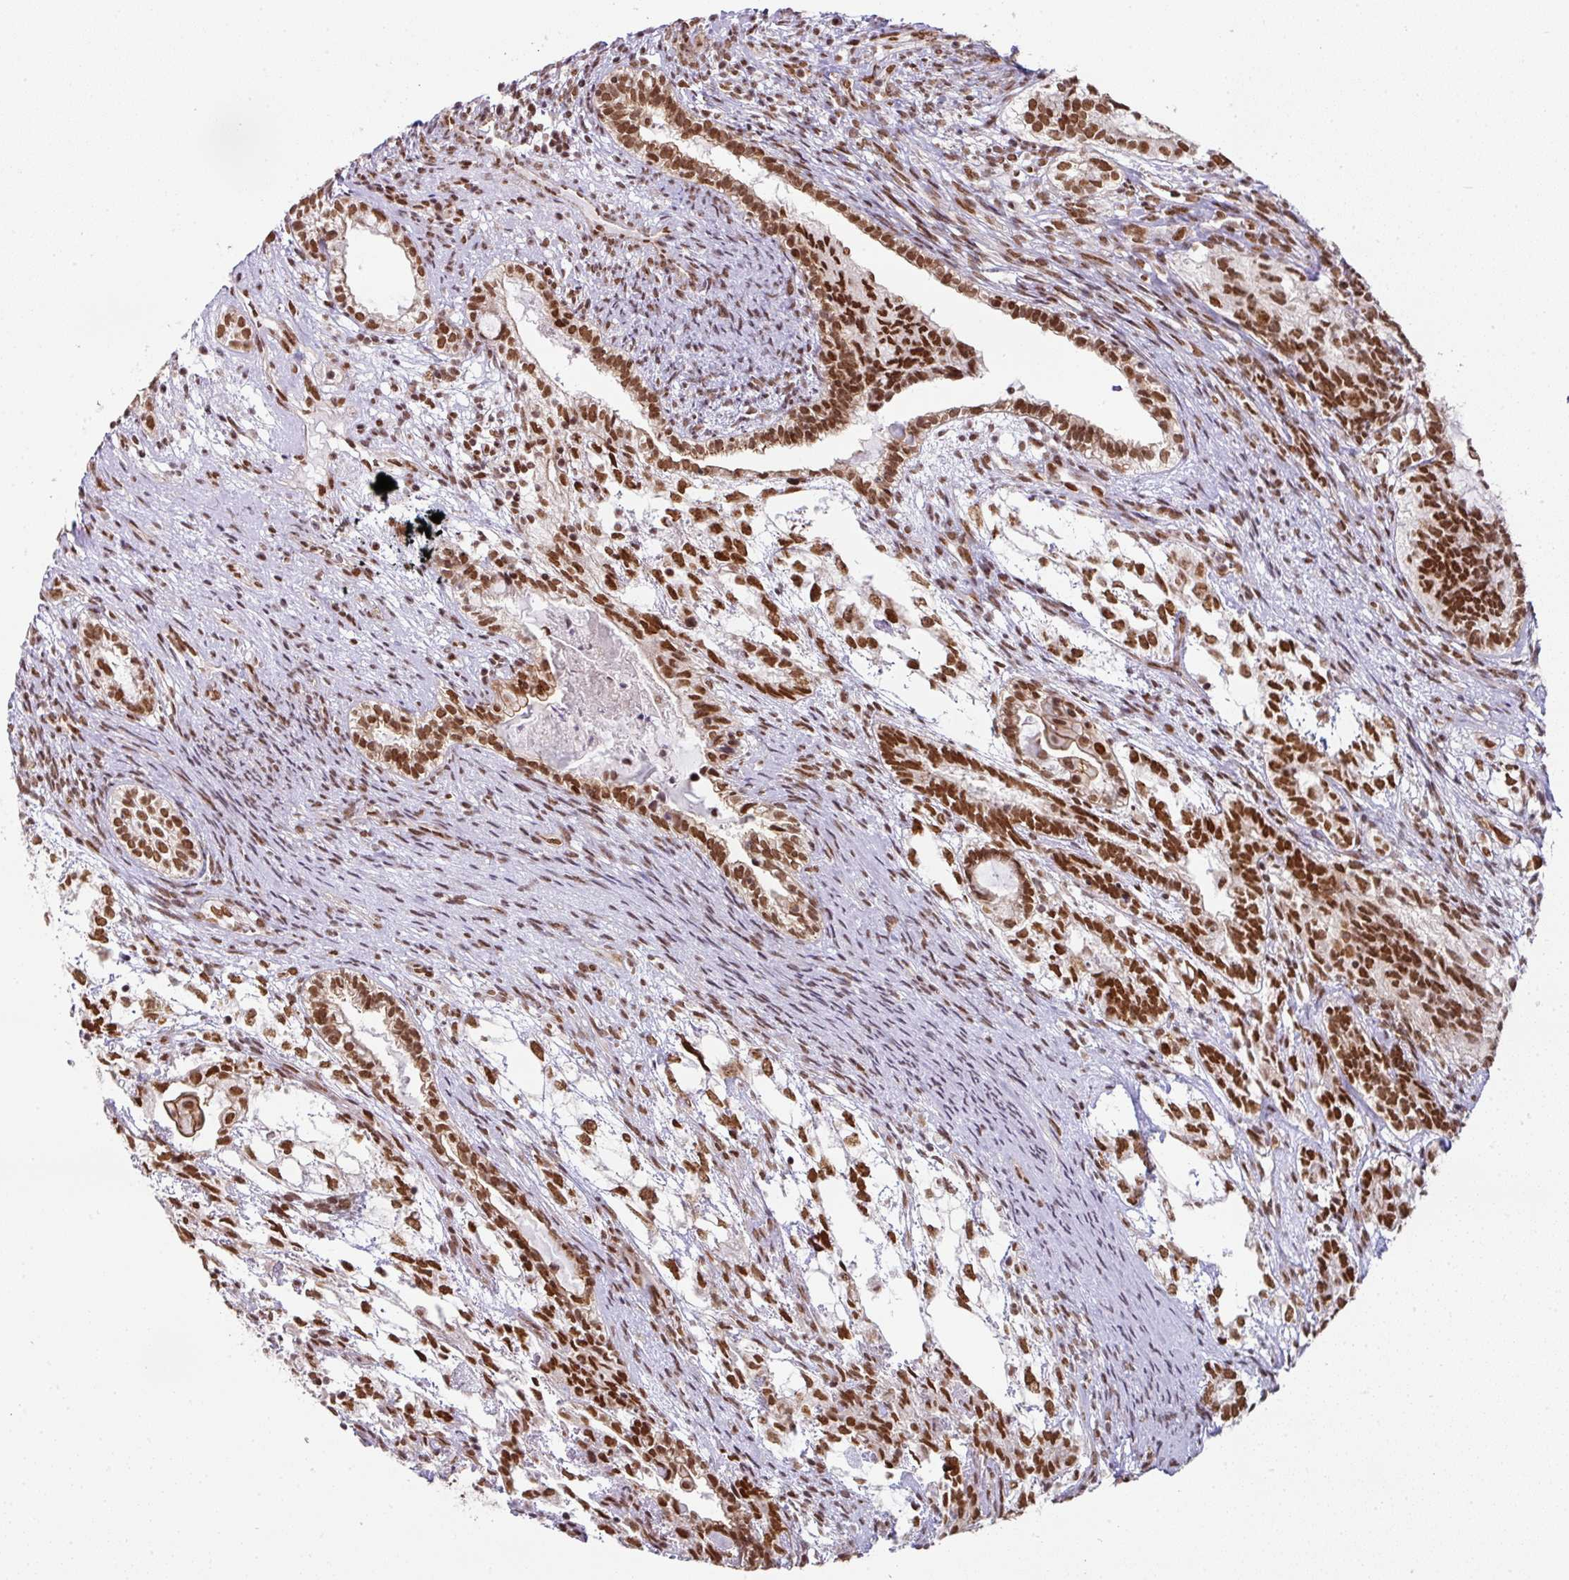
{"staining": {"intensity": "strong", "quantity": ">75%", "location": "nuclear"}, "tissue": "testis cancer", "cell_type": "Tumor cells", "image_type": "cancer", "snomed": [{"axis": "morphology", "description": "Seminoma, NOS"}, {"axis": "morphology", "description": "Carcinoma, Embryonal, NOS"}, {"axis": "topography", "description": "Testis"}], "caption": "Immunohistochemistry photomicrograph of human testis seminoma stained for a protein (brown), which reveals high levels of strong nuclear expression in about >75% of tumor cells.", "gene": "NCOA5", "patient": {"sex": "male", "age": 41}}